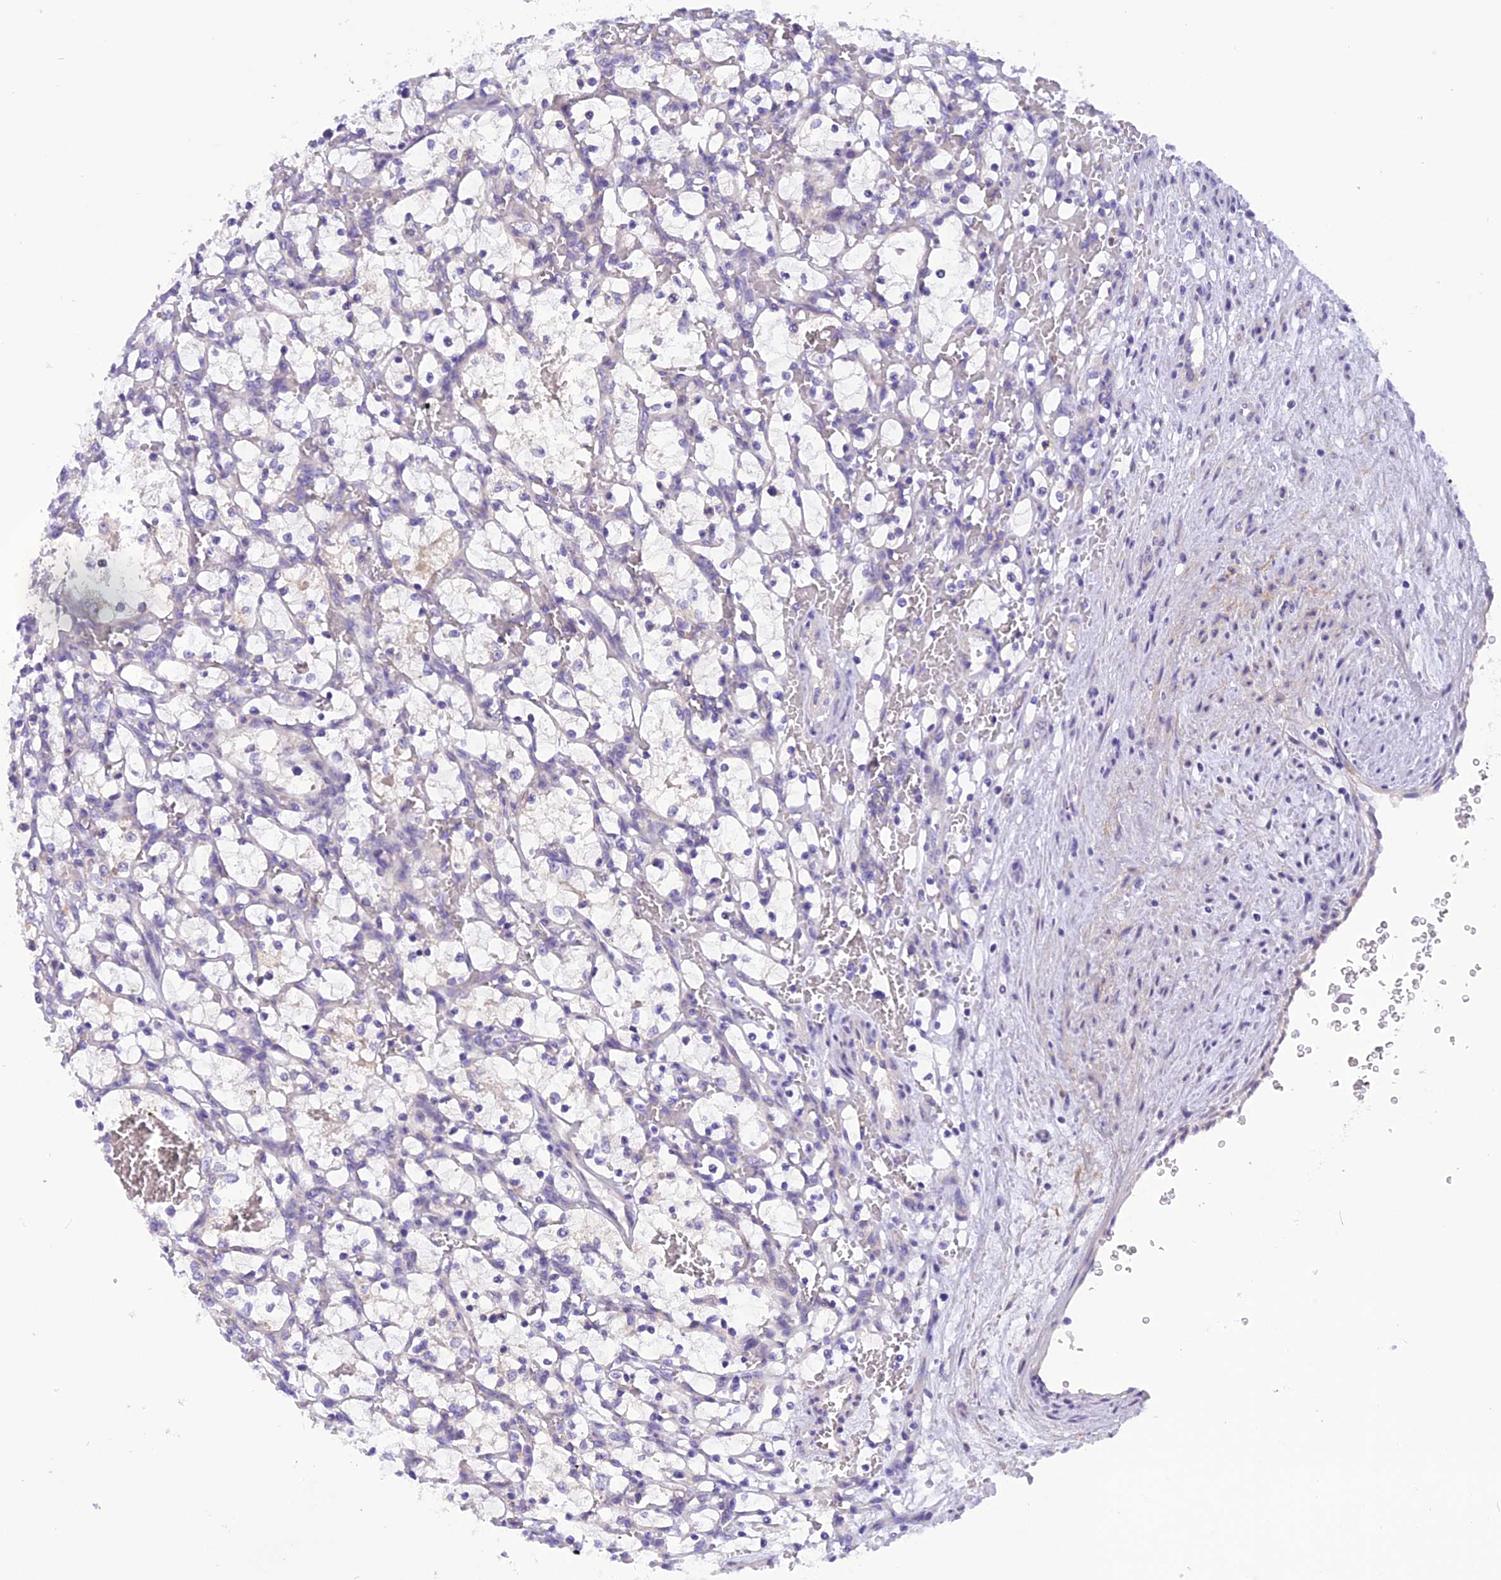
{"staining": {"intensity": "weak", "quantity": "<25%", "location": "cytoplasmic/membranous"}, "tissue": "renal cancer", "cell_type": "Tumor cells", "image_type": "cancer", "snomed": [{"axis": "morphology", "description": "Adenocarcinoma, NOS"}, {"axis": "topography", "description": "Kidney"}], "caption": "Tumor cells are negative for protein expression in human renal adenocarcinoma.", "gene": "TRIM3", "patient": {"sex": "female", "age": 69}}